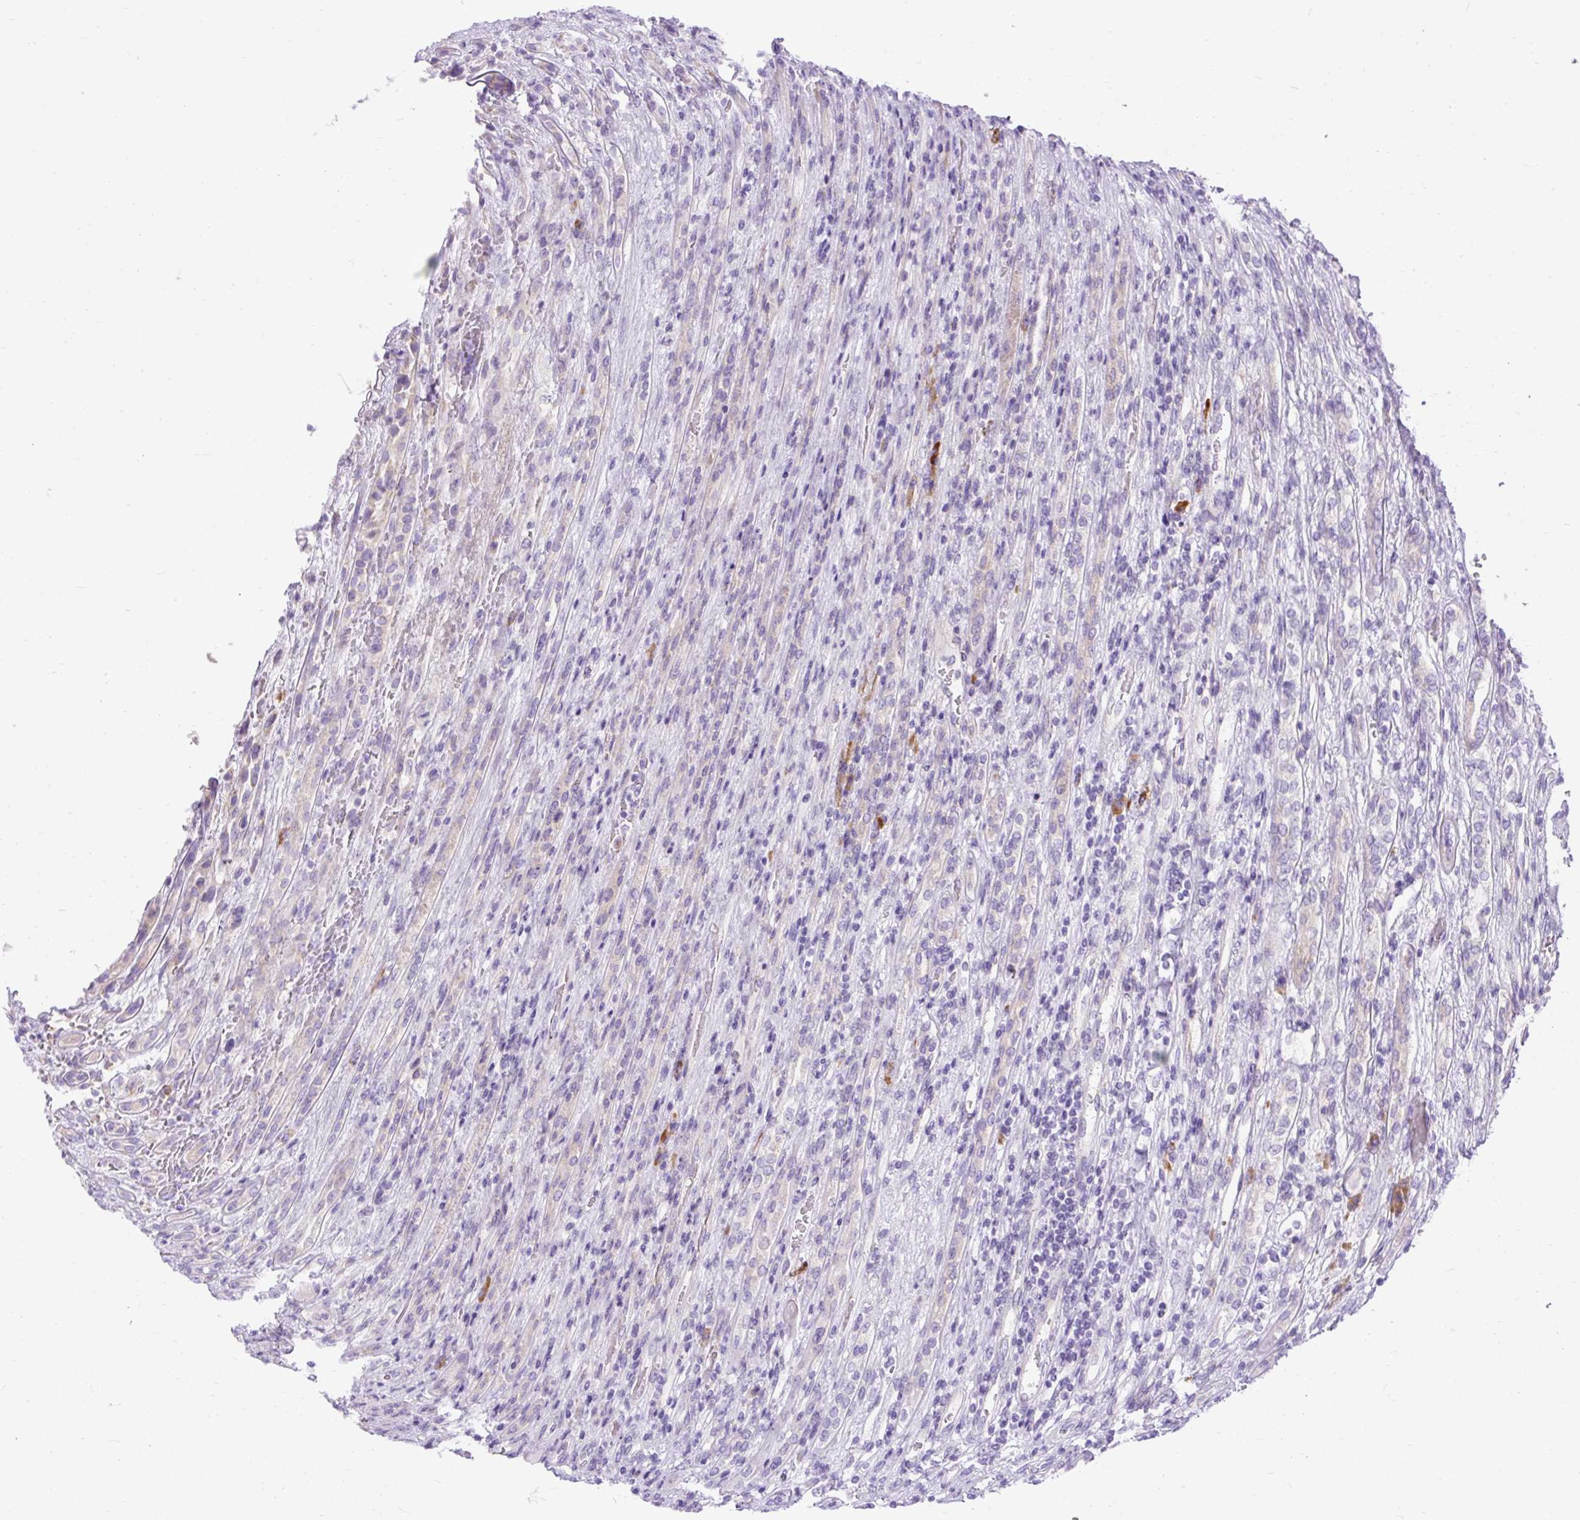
{"staining": {"intensity": "negative", "quantity": "none", "location": "none"}, "tissue": "renal cancer", "cell_type": "Tumor cells", "image_type": "cancer", "snomed": [{"axis": "morphology", "description": "Adenocarcinoma, NOS"}, {"axis": "topography", "description": "Kidney"}], "caption": "A high-resolution photomicrograph shows IHC staining of renal cancer (adenocarcinoma), which shows no significant expression in tumor cells. Brightfield microscopy of immunohistochemistry (IHC) stained with DAB (3,3'-diaminobenzidine) (brown) and hematoxylin (blue), captured at high magnification.", "gene": "SYBU", "patient": {"sex": "female", "age": 54}}